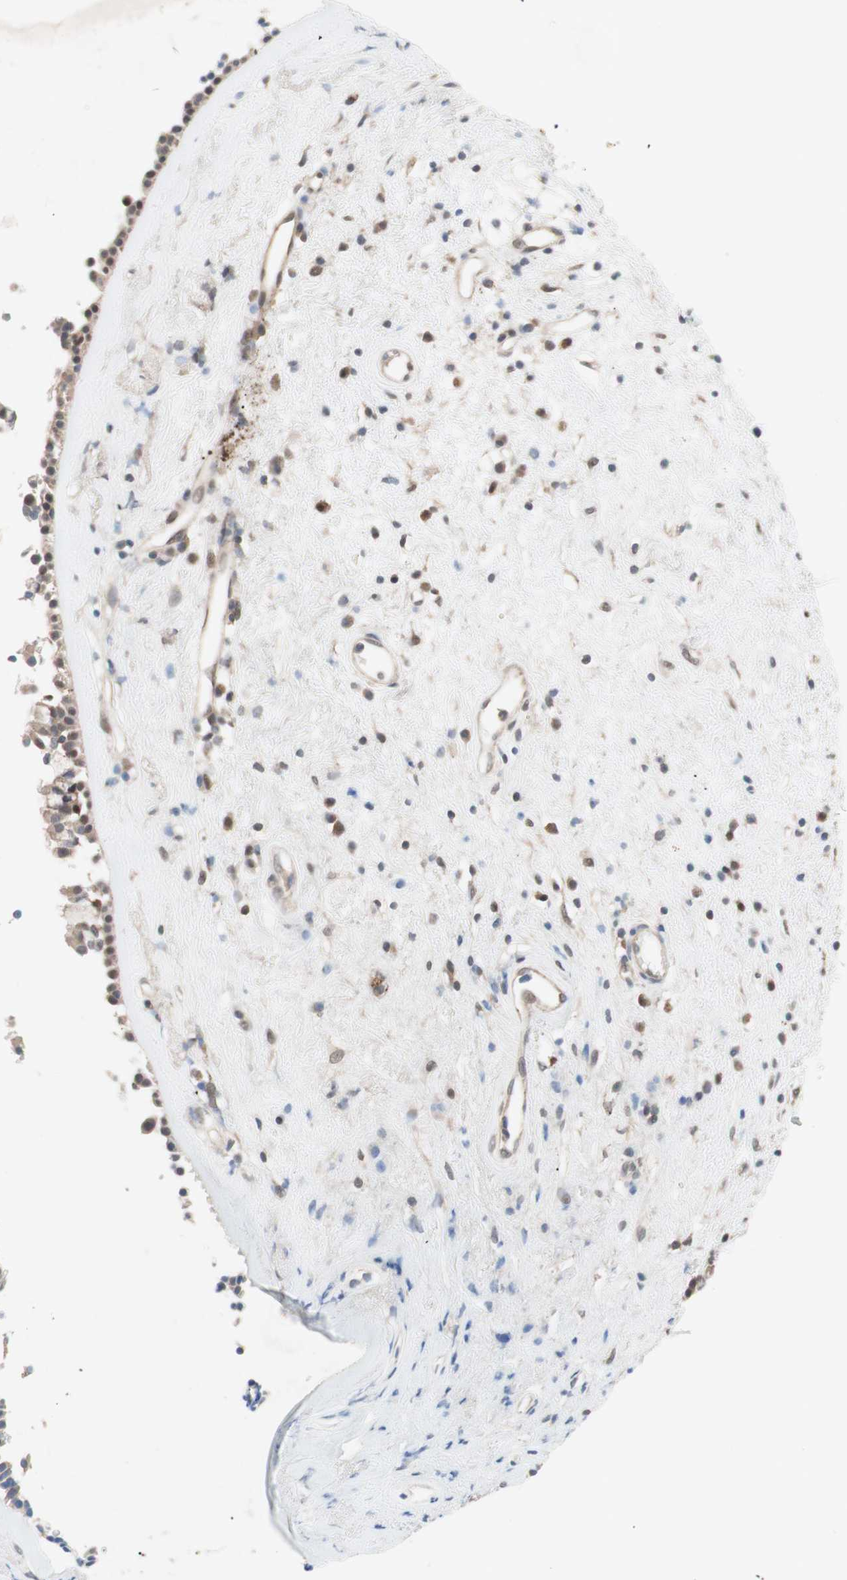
{"staining": {"intensity": "weak", "quantity": ">75%", "location": "cytoplasmic/membranous"}, "tissue": "nasopharynx", "cell_type": "Respiratory epithelial cells", "image_type": "normal", "snomed": [{"axis": "morphology", "description": "Normal tissue, NOS"}, {"axis": "morphology", "description": "Inflammation, NOS"}, {"axis": "topography", "description": "Nasopharynx"}], "caption": "An immunohistochemistry (IHC) histopathology image of normal tissue is shown. Protein staining in brown labels weak cytoplasmic/membranous positivity in nasopharynx within respiratory epithelial cells. (DAB IHC with brightfield microscopy, high magnification).", "gene": "GALT", "patient": {"sex": "male", "age": 48}}